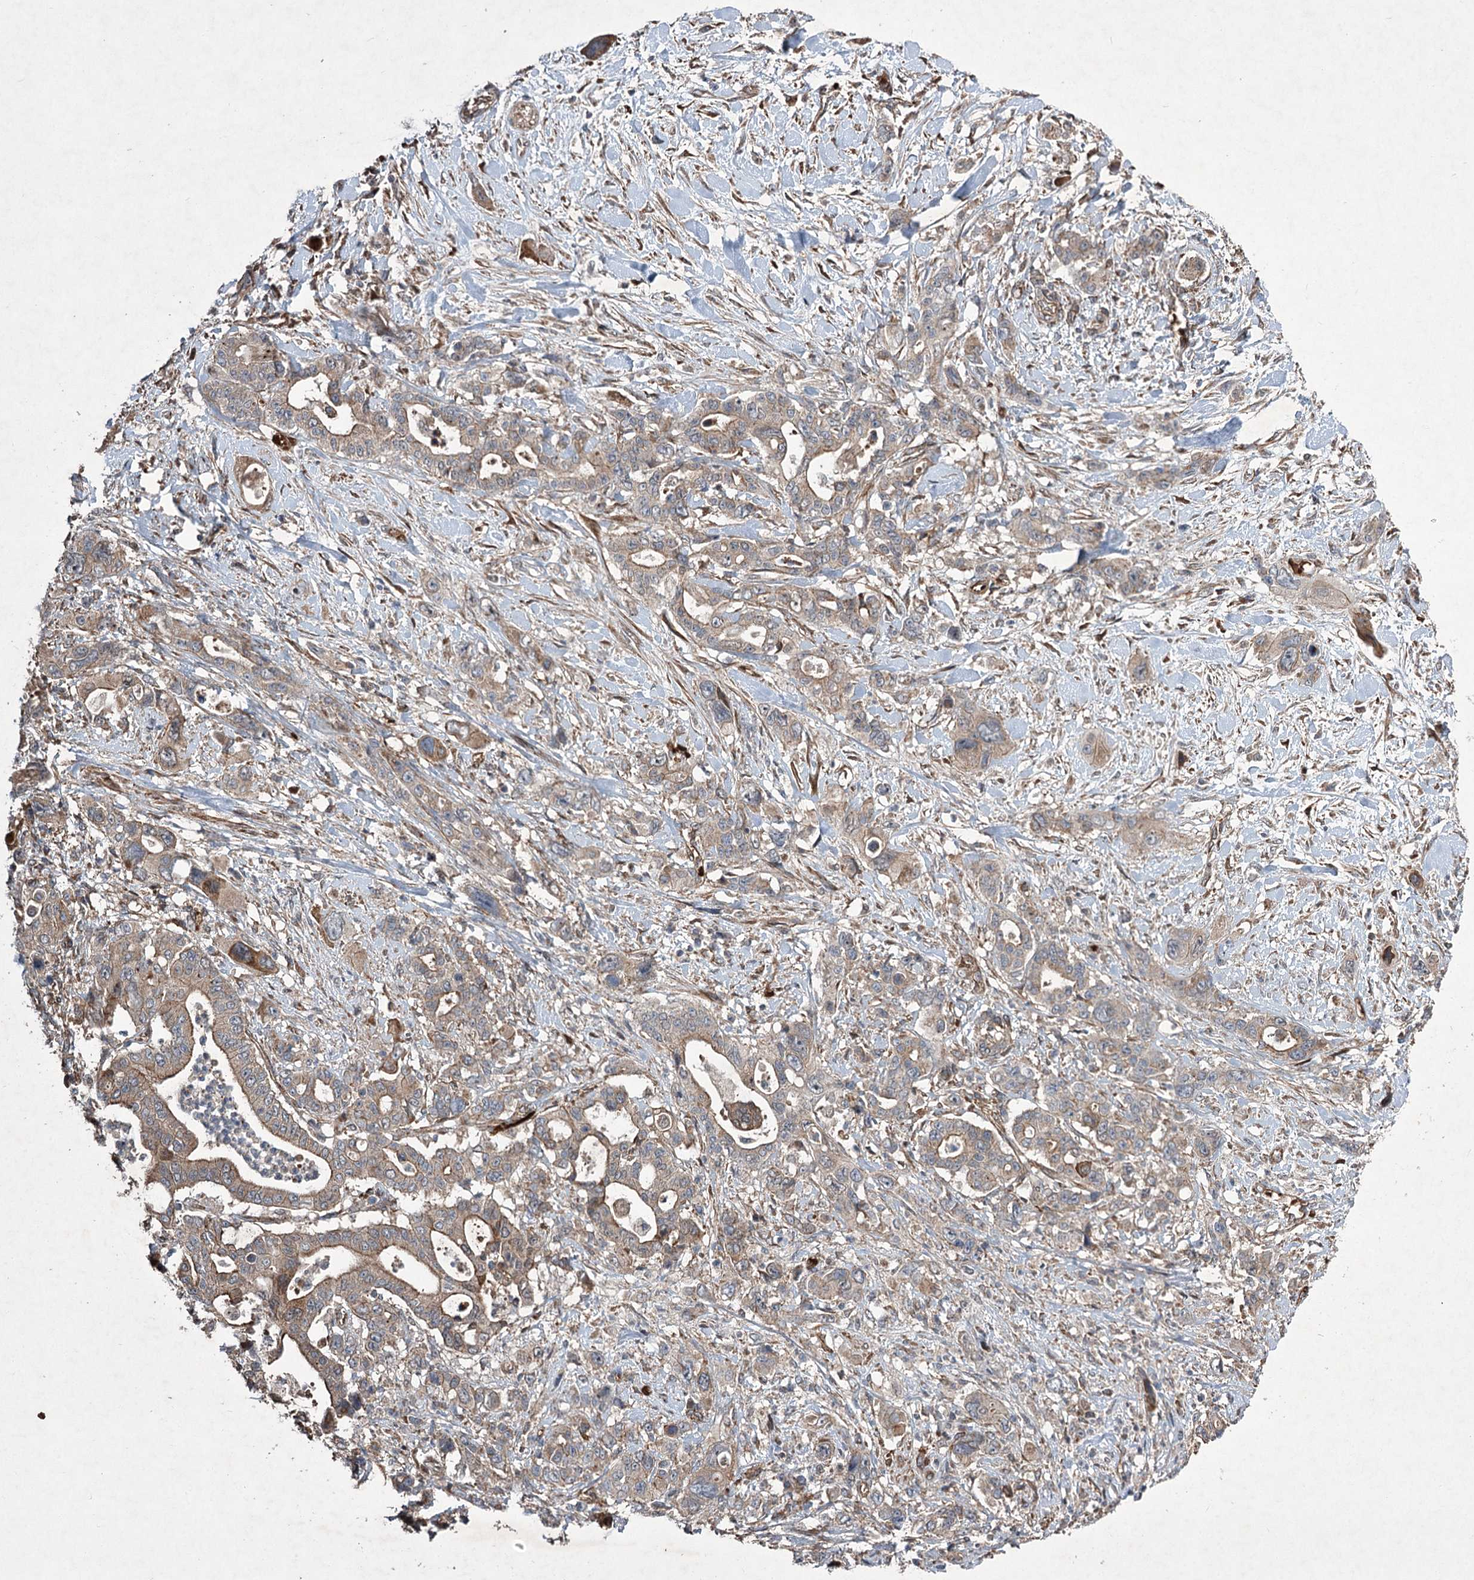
{"staining": {"intensity": "moderate", "quantity": ">75%", "location": "cytoplasmic/membranous"}, "tissue": "pancreatic cancer", "cell_type": "Tumor cells", "image_type": "cancer", "snomed": [{"axis": "morphology", "description": "Adenocarcinoma, NOS"}, {"axis": "topography", "description": "Pancreas"}], "caption": "Protein analysis of adenocarcinoma (pancreatic) tissue reveals moderate cytoplasmic/membranous positivity in approximately >75% of tumor cells. (IHC, brightfield microscopy, high magnification).", "gene": "SERINC5", "patient": {"sex": "male", "age": 46}}